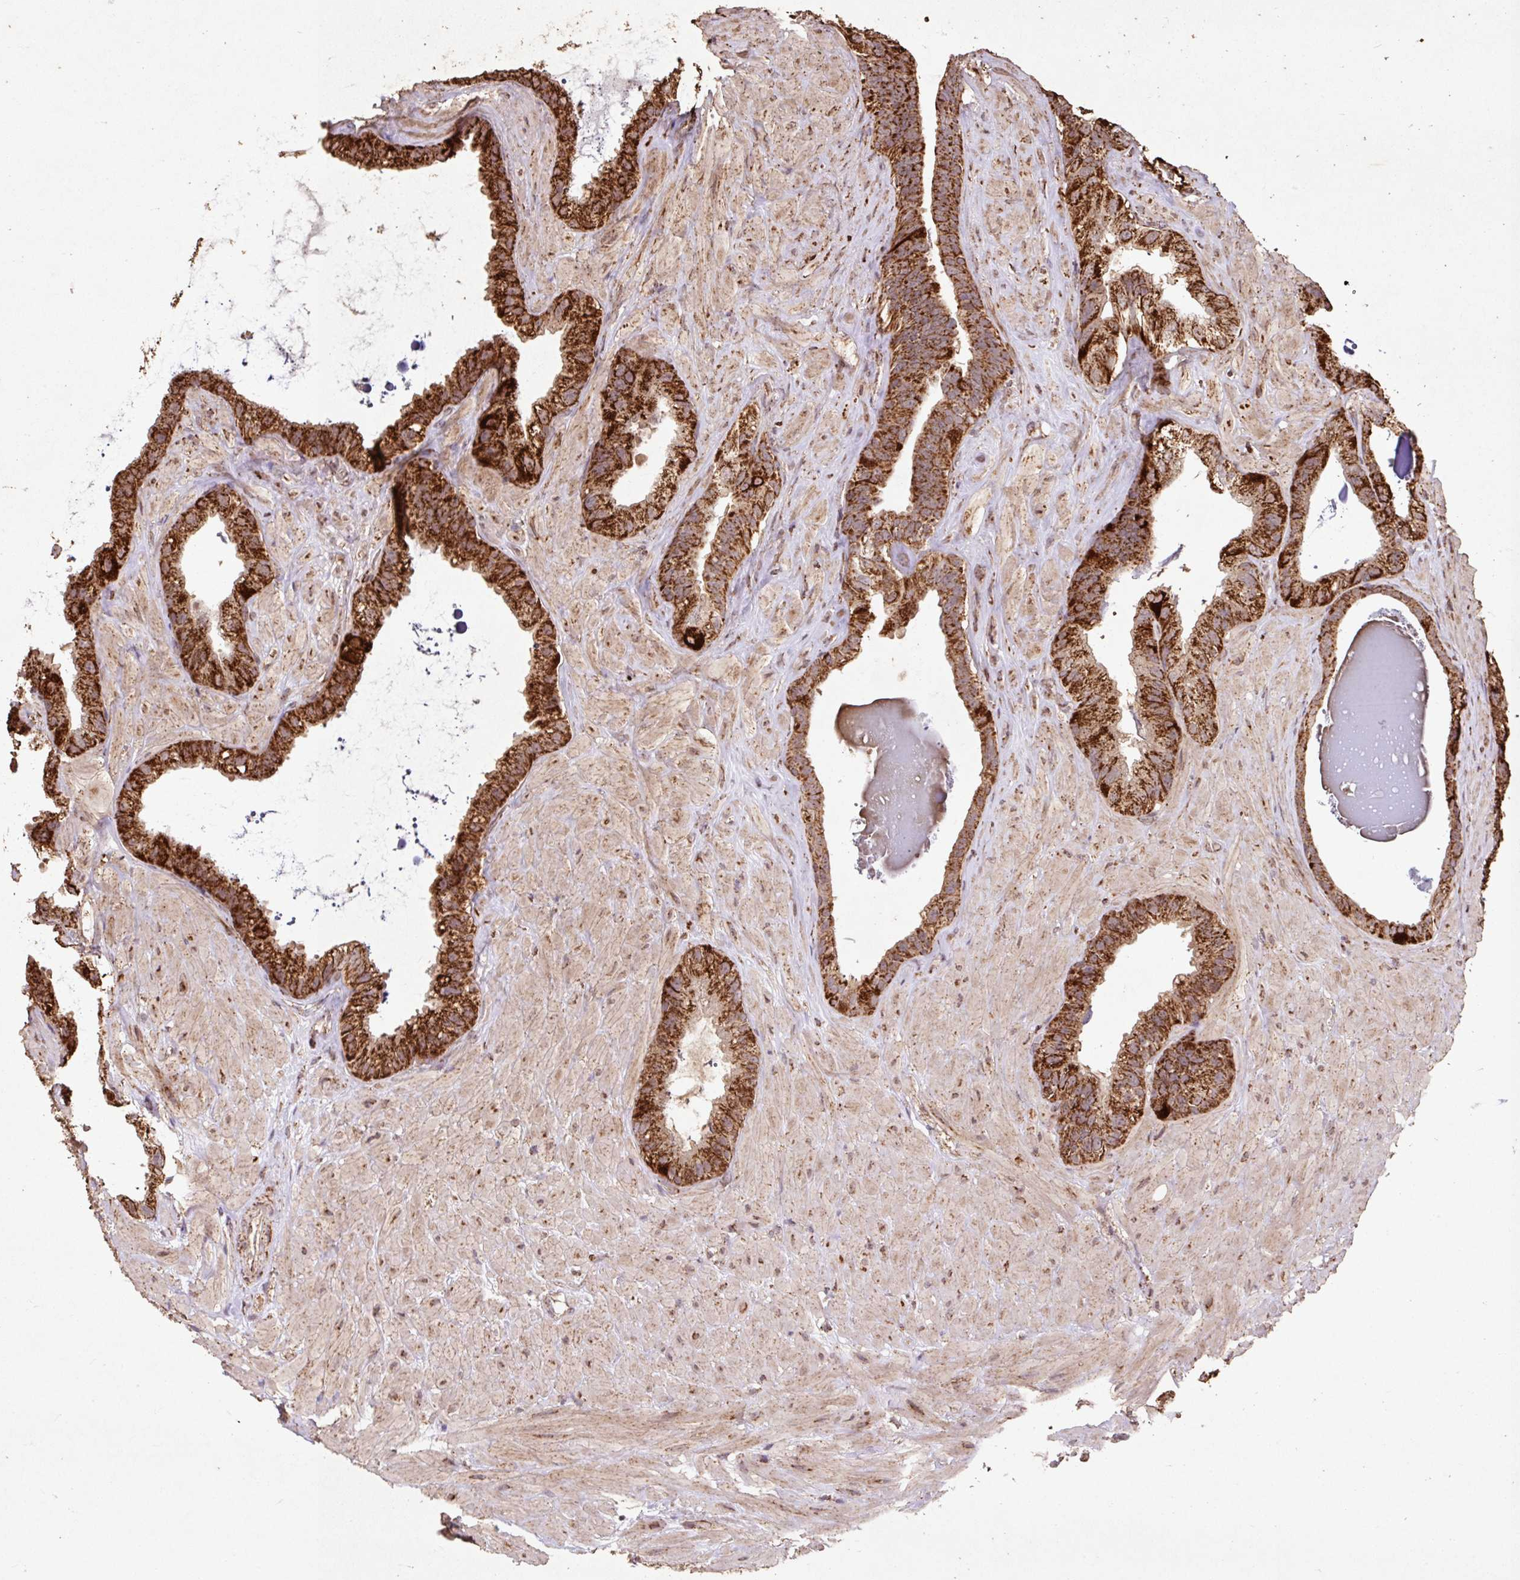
{"staining": {"intensity": "strong", "quantity": ">75%", "location": "cytoplasmic/membranous"}, "tissue": "seminal vesicle", "cell_type": "Glandular cells", "image_type": "normal", "snomed": [{"axis": "morphology", "description": "Normal tissue, NOS"}, {"axis": "topography", "description": "Seminal veicle"}, {"axis": "topography", "description": "Peripheral nerve tissue"}], "caption": "Glandular cells exhibit high levels of strong cytoplasmic/membranous positivity in about >75% of cells in unremarkable seminal vesicle.", "gene": "ATP5F1A", "patient": {"sex": "male", "age": 76}}